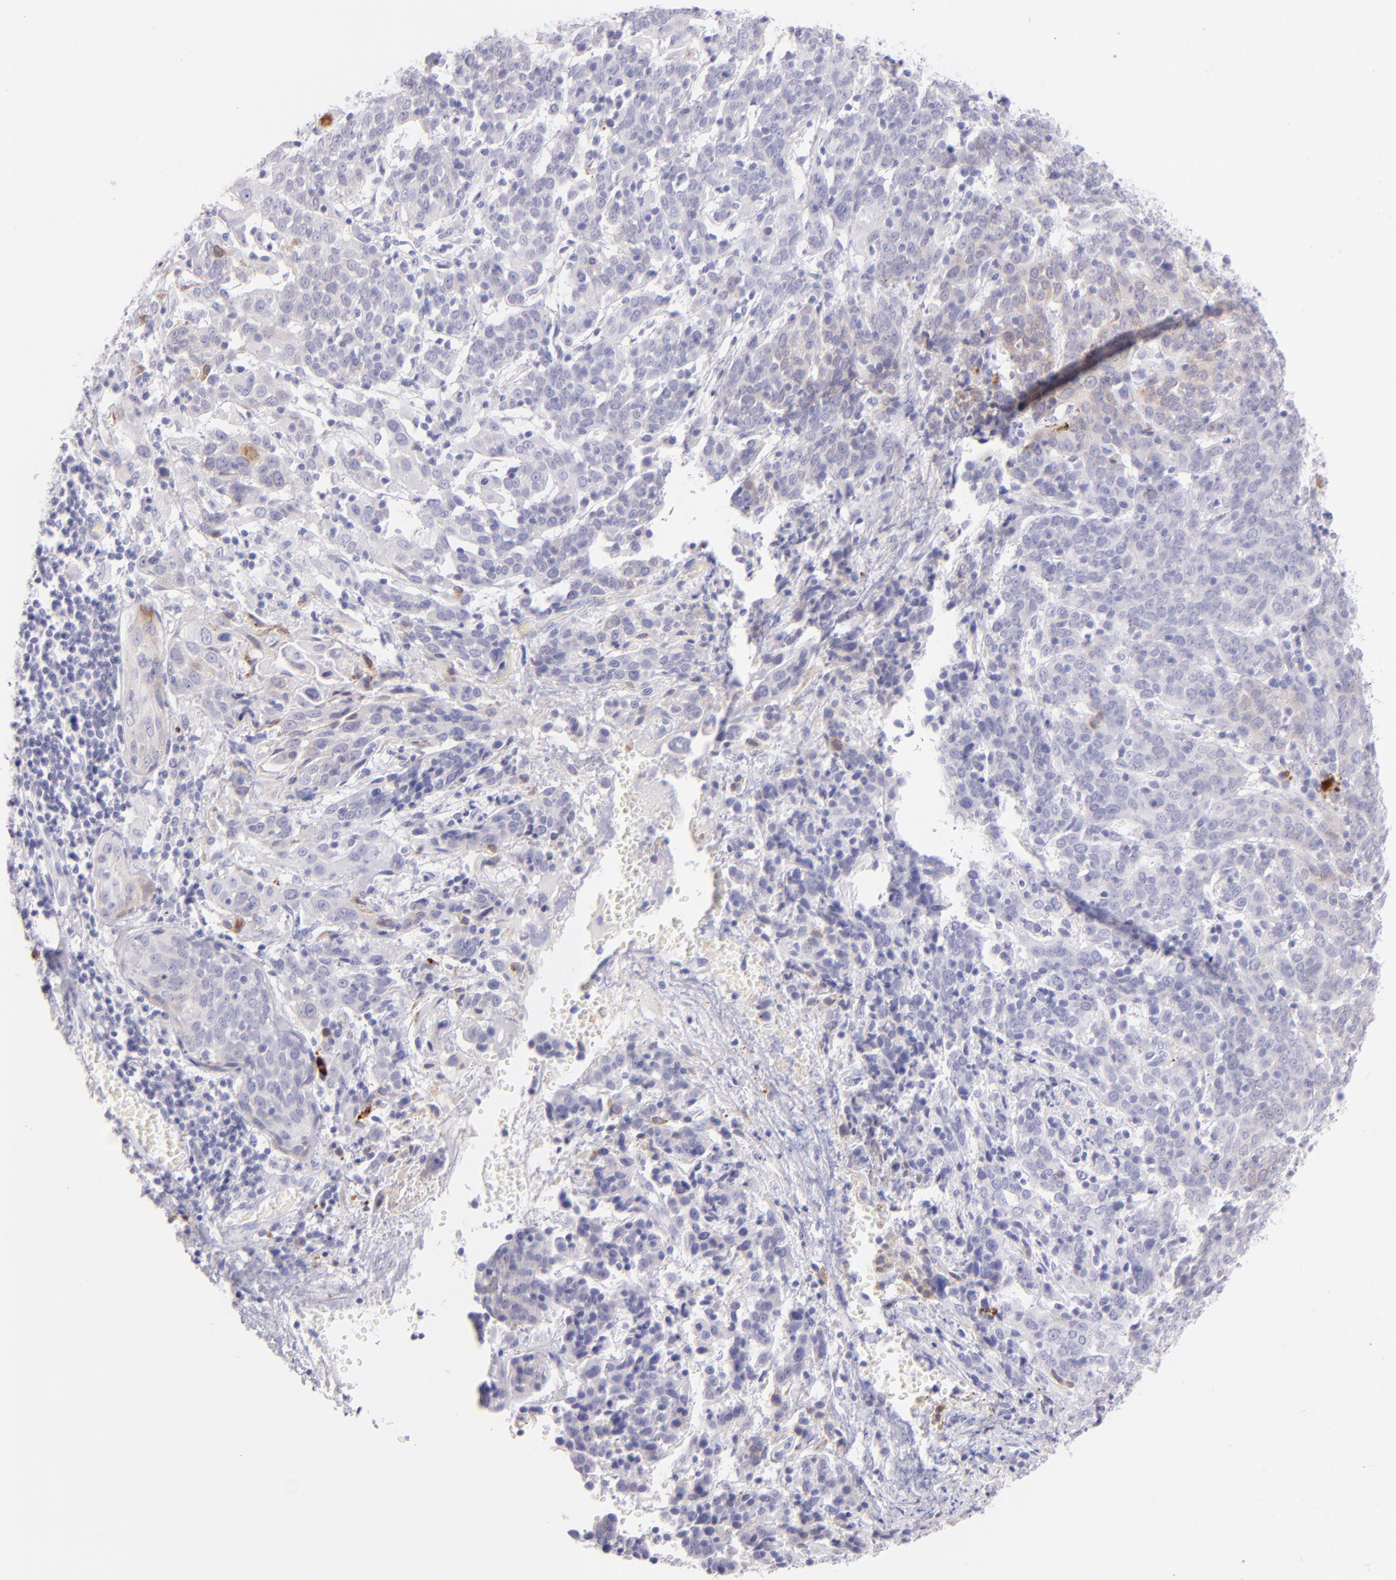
{"staining": {"intensity": "negative", "quantity": "none", "location": "none"}, "tissue": "cervical cancer", "cell_type": "Tumor cells", "image_type": "cancer", "snomed": [{"axis": "morphology", "description": "Normal tissue, NOS"}, {"axis": "morphology", "description": "Squamous cell carcinoma, NOS"}, {"axis": "topography", "description": "Cervix"}], "caption": "This photomicrograph is of cervical cancer stained with immunohistochemistry (IHC) to label a protein in brown with the nuclei are counter-stained blue. There is no staining in tumor cells.", "gene": "SDC1", "patient": {"sex": "female", "age": 67}}